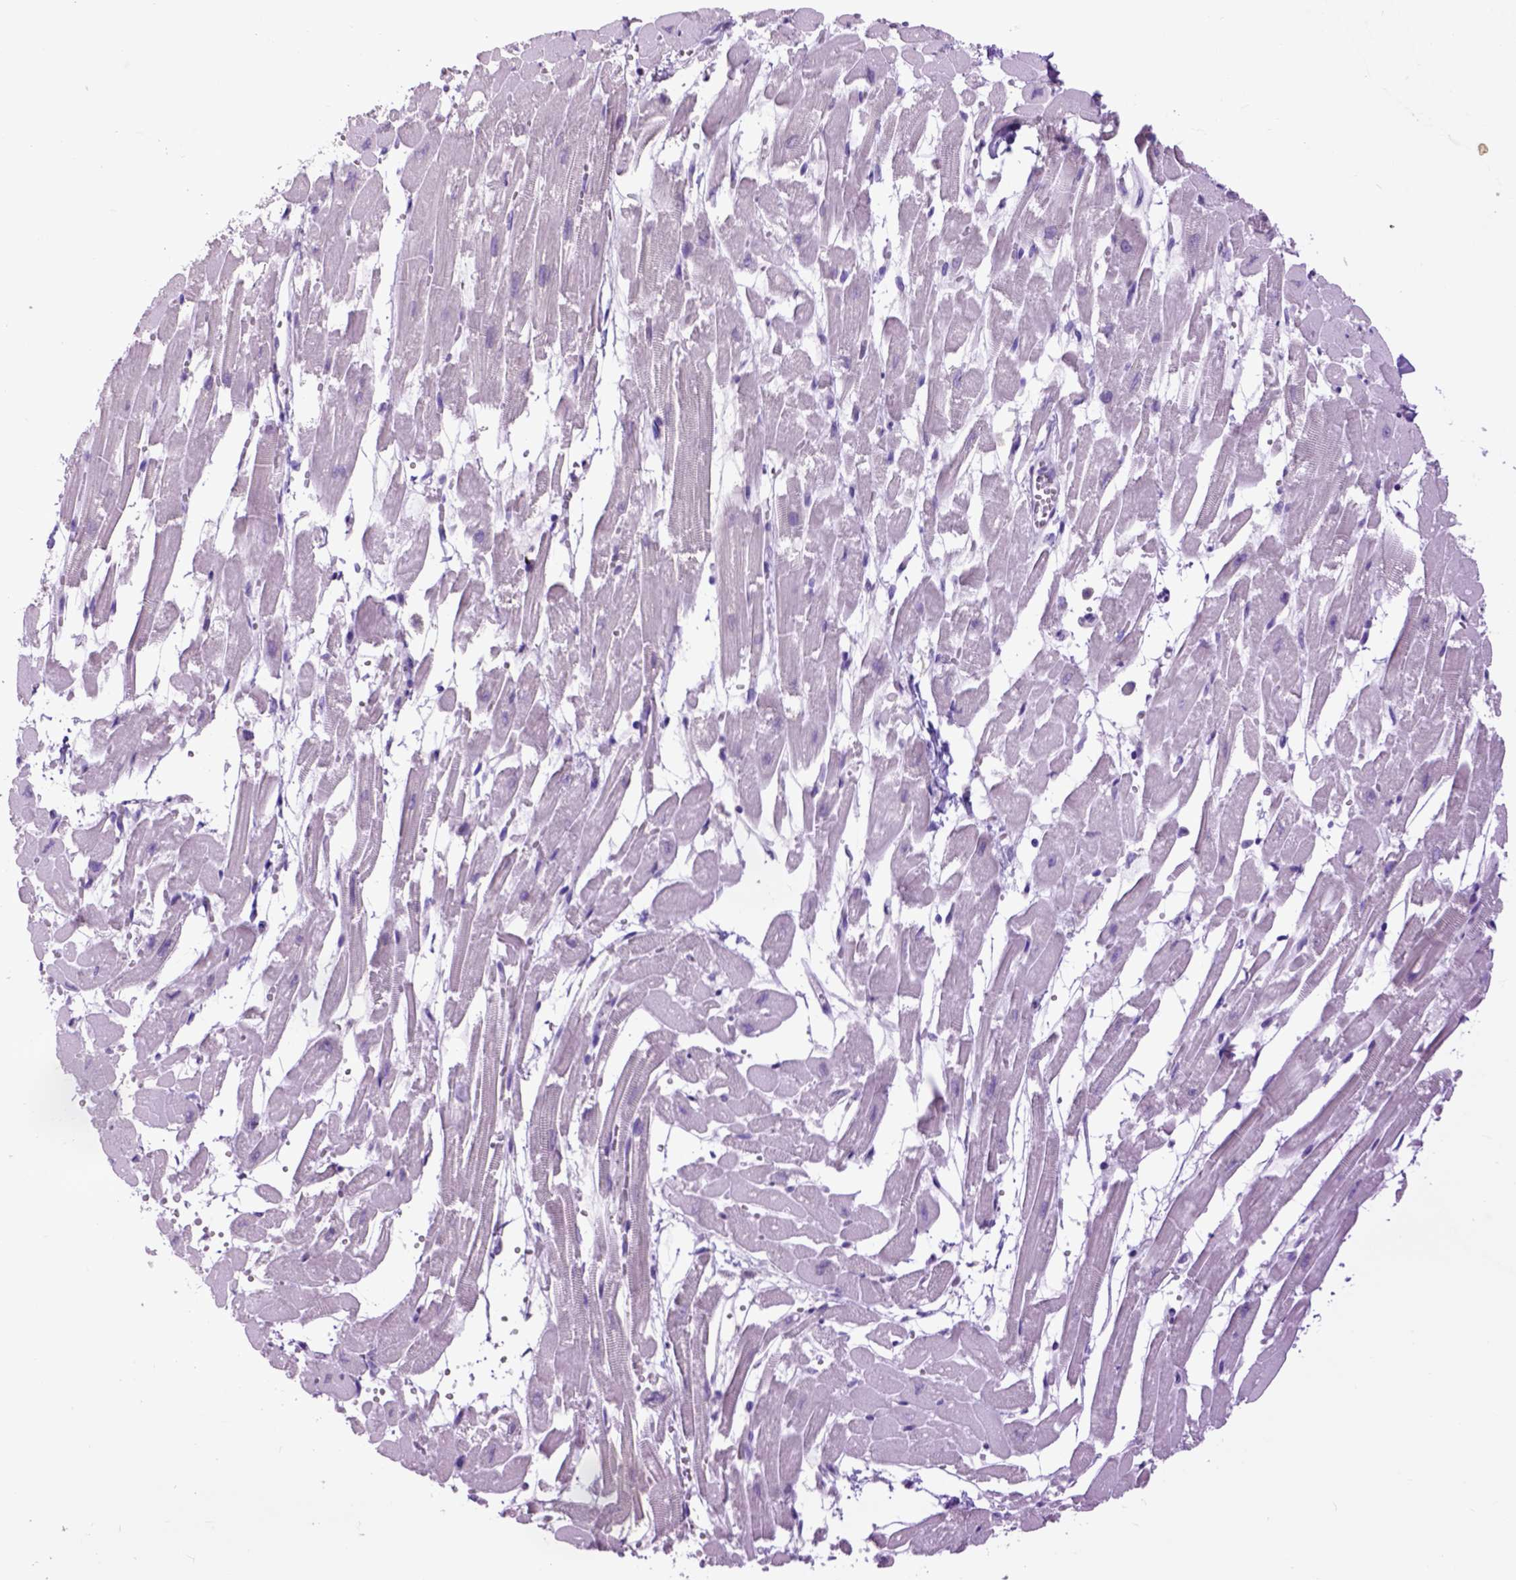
{"staining": {"intensity": "negative", "quantity": "none", "location": "none"}, "tissue": "heart muscle", "cell_type": "Cardiomyocytes", "image_type": "normal", "snomed": [{"axis": "morphology", "description": "Normal tissue, NOS"}, {"axis": "topography", "description": "Heart"}], "caption": "Immunohistochemistry micrograph of unremarkable heart muscle: human heart muscle stained with DAB (3,3'-diaminobenzidine) shows no significant protein expression in cardiomyocytes. Brightfield microscopy of immunohistochemistry stained with DAB (3,3'-diaminobenzidine) (brown) and hematoxylin (blue), captured at high magnification.", "gene": "RAB25", "patient": {"sex": "female", "age": 52}}